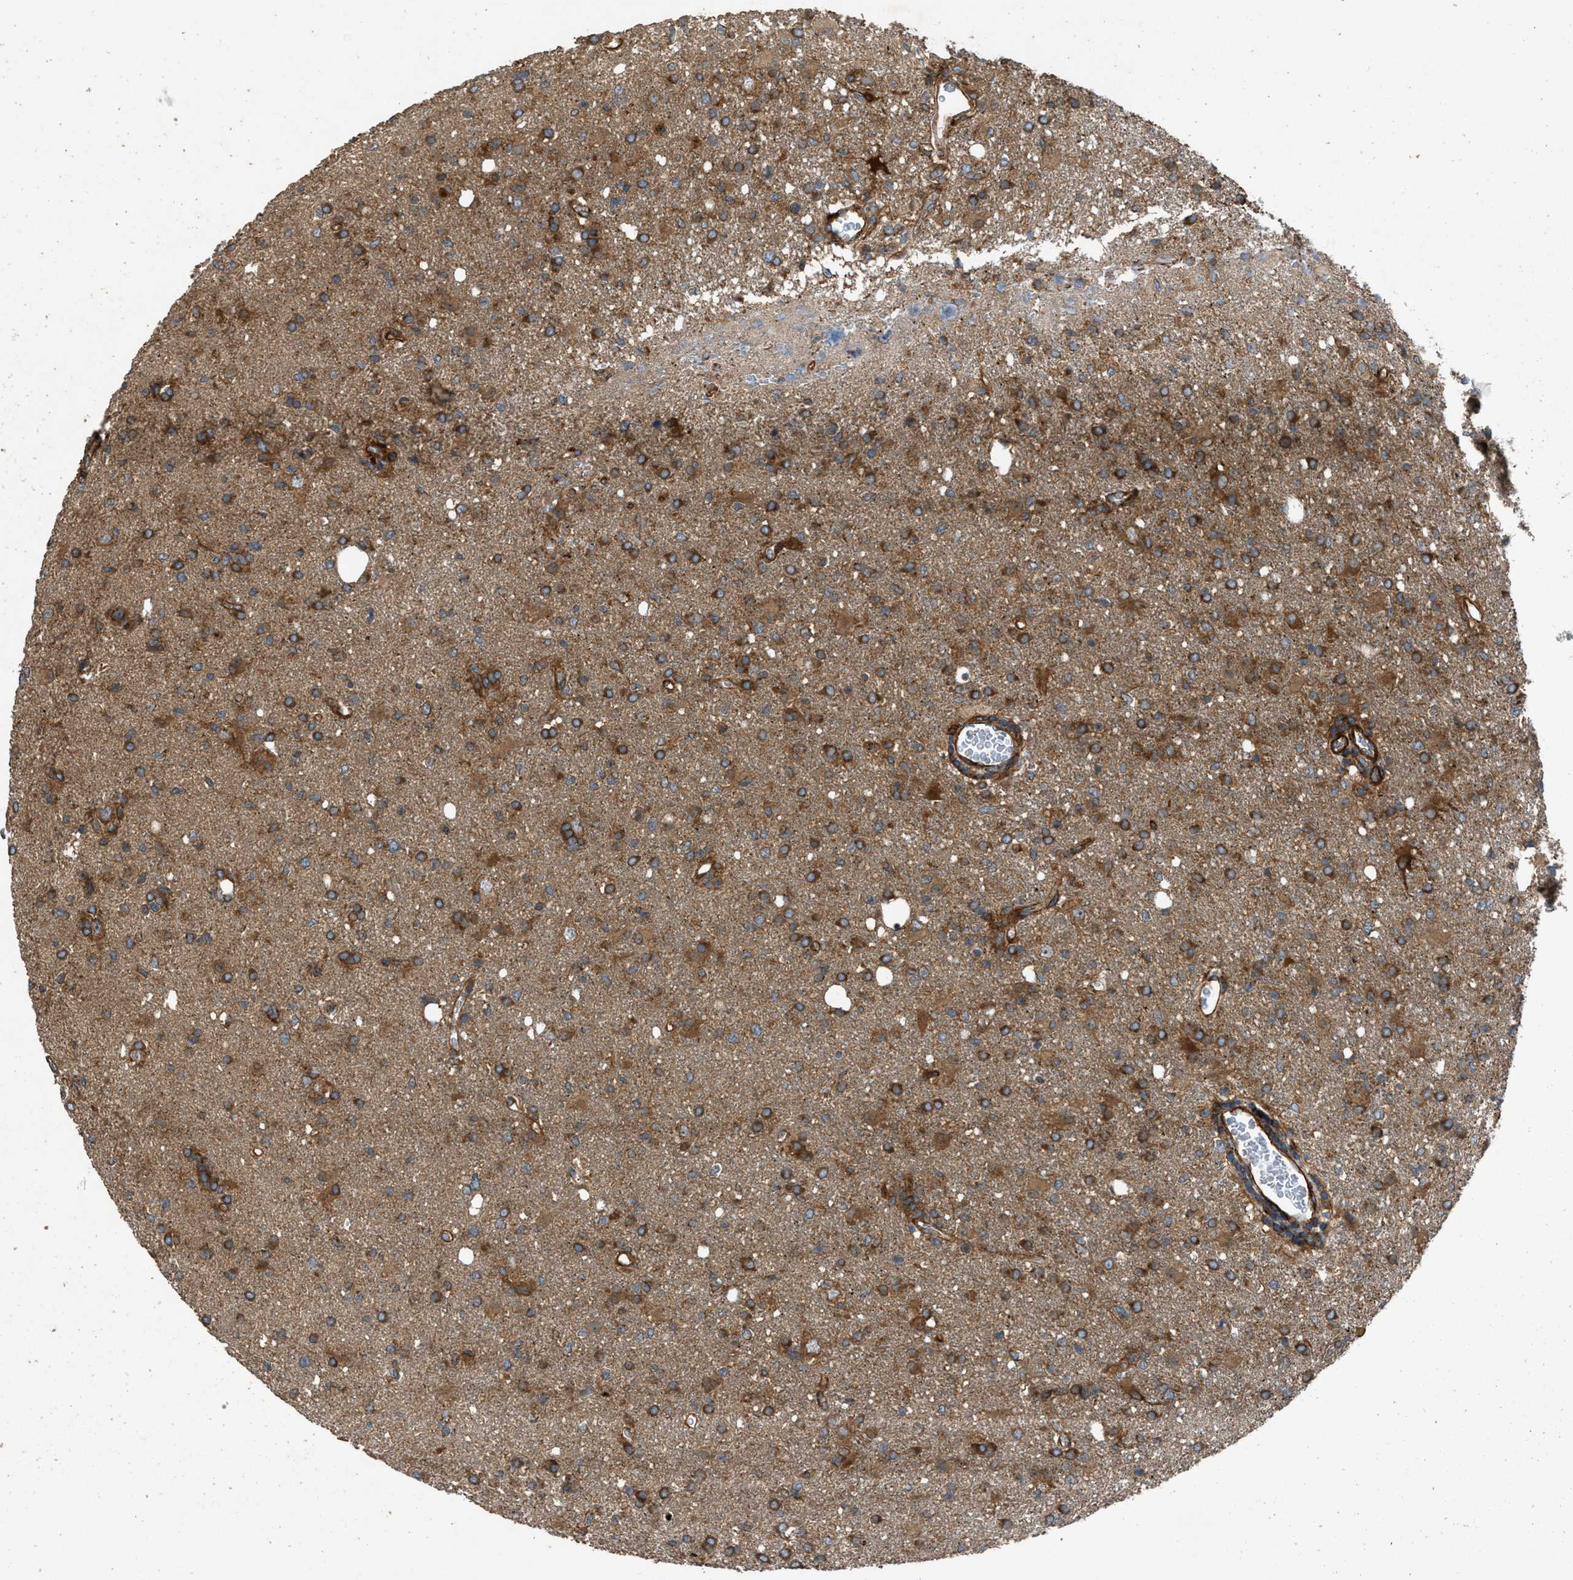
{"staining": {"intensity": "moderate", "quantity": ">75%", "location": "cytoplasmic/membranous"}, "tissue": "glioma", "cell_type": "Tumor cells", "image_type": "cancer", "snomed": [{"axis": "morphology", "description": "Glioma, malignant, High grade"}, {"axis": "topography", "description": "Brain"}], "caption": "High-power microscopy captured an immunohistochemistry (IHC) histopathology image of glioma, revealing moderate cytoplasmic/membranous positivity in approximately >75% of tumor cells. (DAB = brown stain, brightfield microscopy at high magnification).", "gene": "EGLN1", "patient": {"sex": "female", "age": 57}}